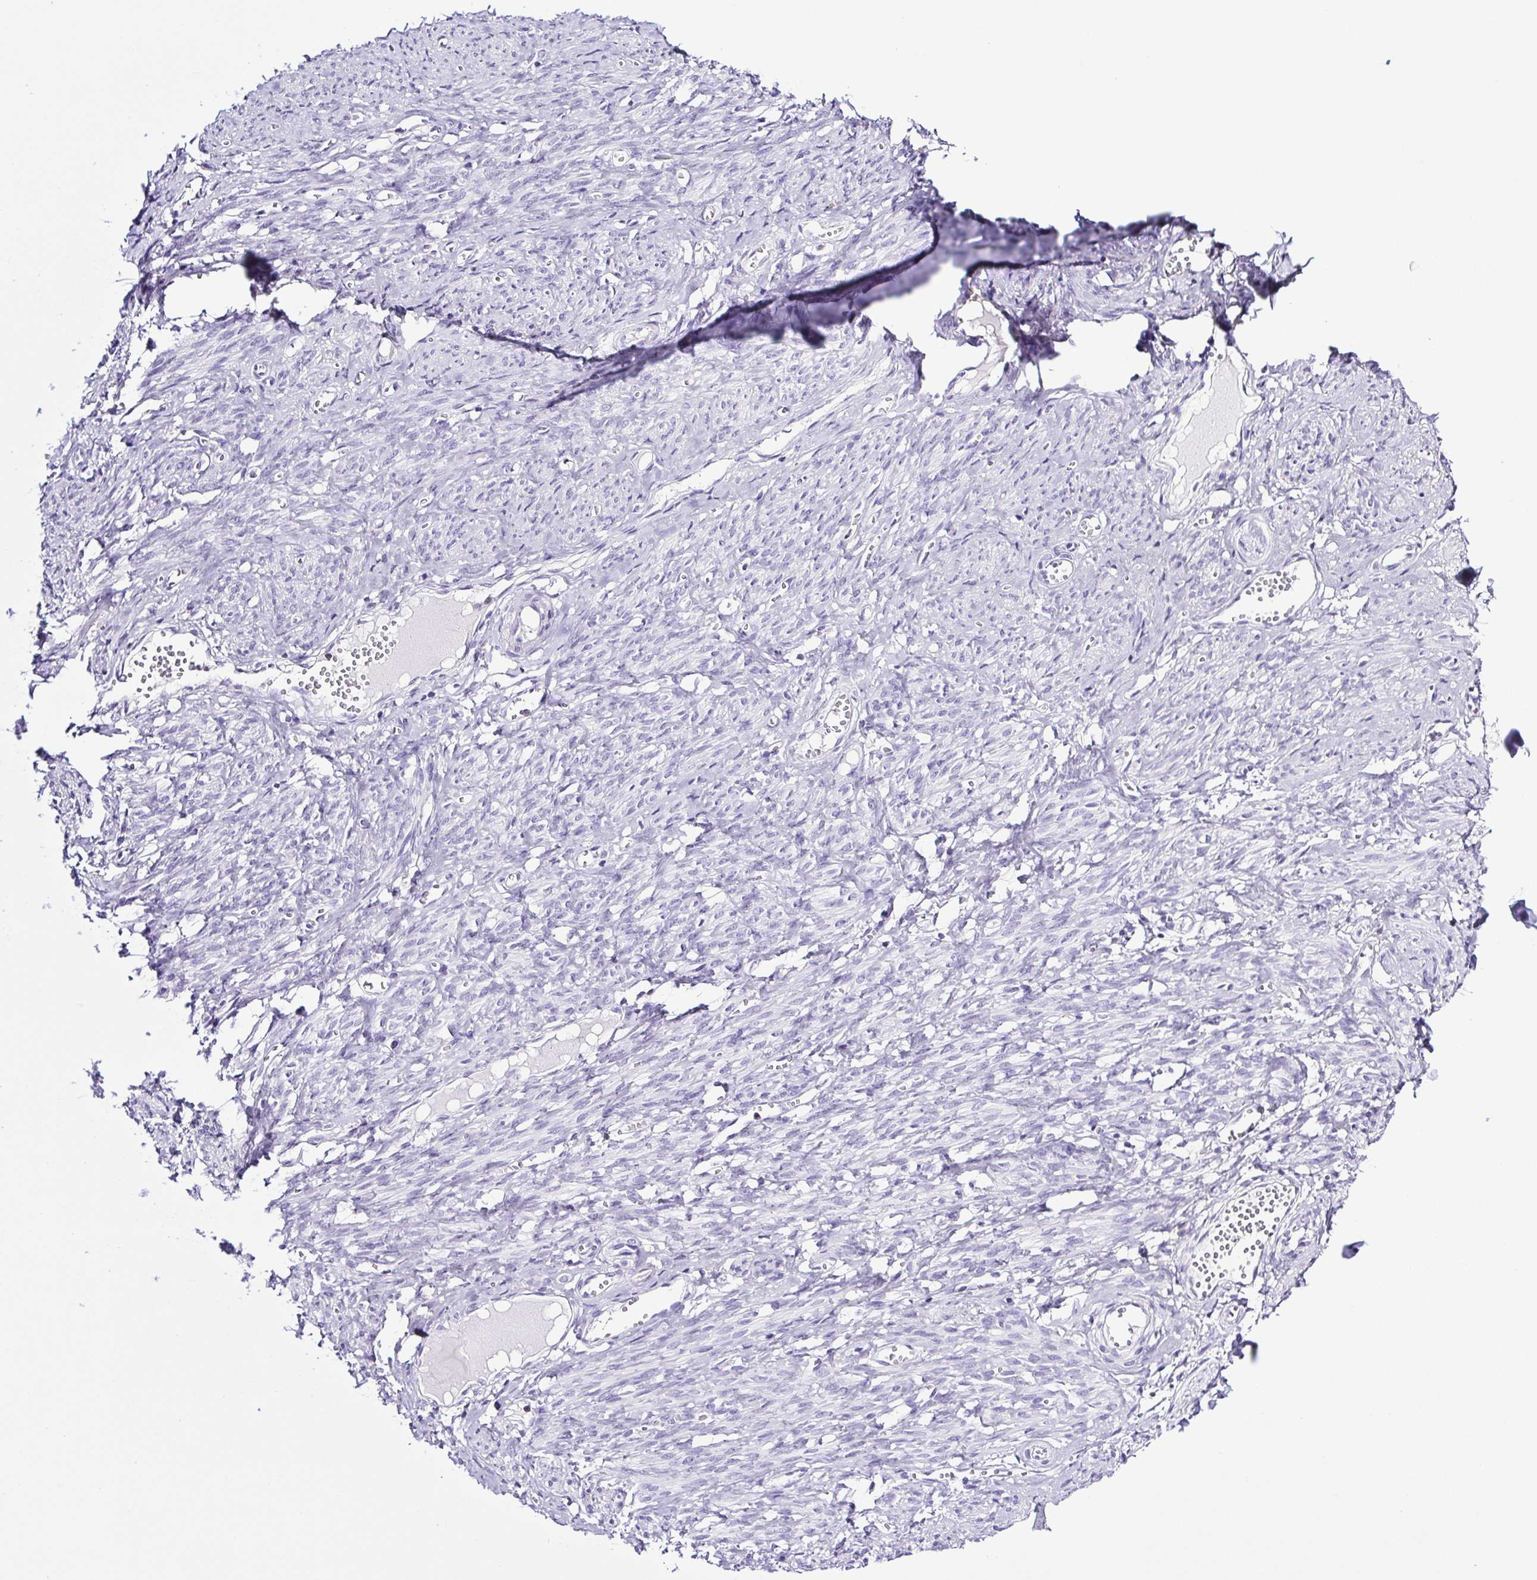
{"staining": {"intensity": "negative", "quantity": "none", "location": "none"}, "tissue": "smooth muscle", "cell_type": "Smooth muscle cells", "image_type": "normal", "snomed": [{"axis": "morphology", "description": "Normal tissue, NOS"}, {"axis": "topography", "description": "Smooth muscle"}], "caption": "The photomicrograph displays no staining of smooth muscle cells in benign smooth muscle.", "gene": "SYNPR", "patient": {"sex": "female", "age": 65}}